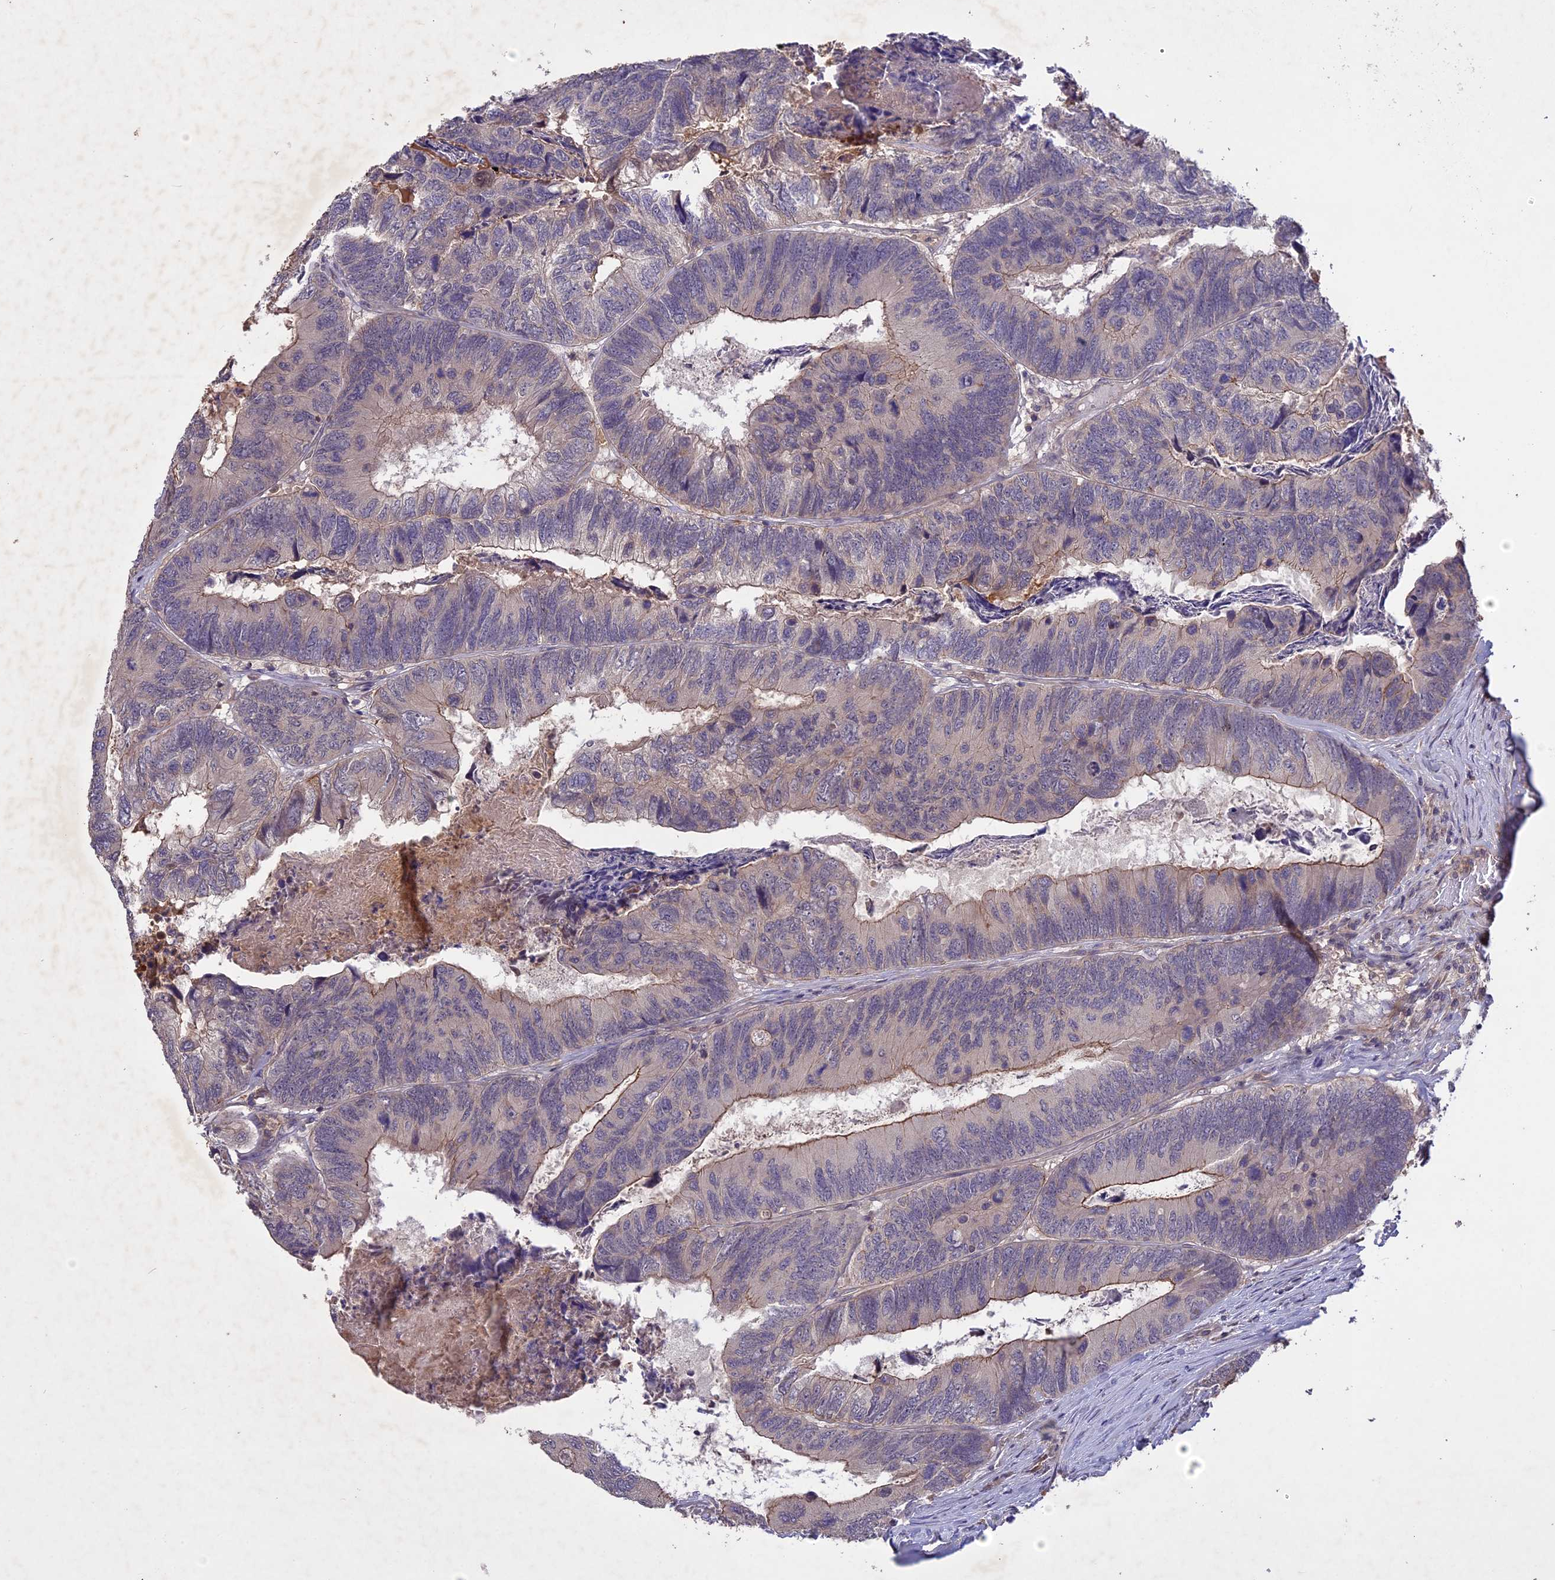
{"staining": {"intensity": "moderate", "quantity": "<25%", "location": "cytoplasmic/membranous"}, "tissue": "colorectal cancer", "cell_type": "Tumor cells", "image_type": "cancer", "snomed": [{"axis": "morphology", "description": "Adenocarcinoma, NOS"}, {"axis": "topography", "description": "Colon"}], "caption": "IHC photomicrograph of neoplastic tissue: colorectal cancer (adenocarcinoma) stained using immunohistochemistry exhibits low levels of moderate protein expression localized specifically in the cytoplasmic/membranous of tumor cells, appearing as a cytoplasmic/membranous brown color.", "gene": "ADO", "patient": {"sex": "female", "age": 67}}